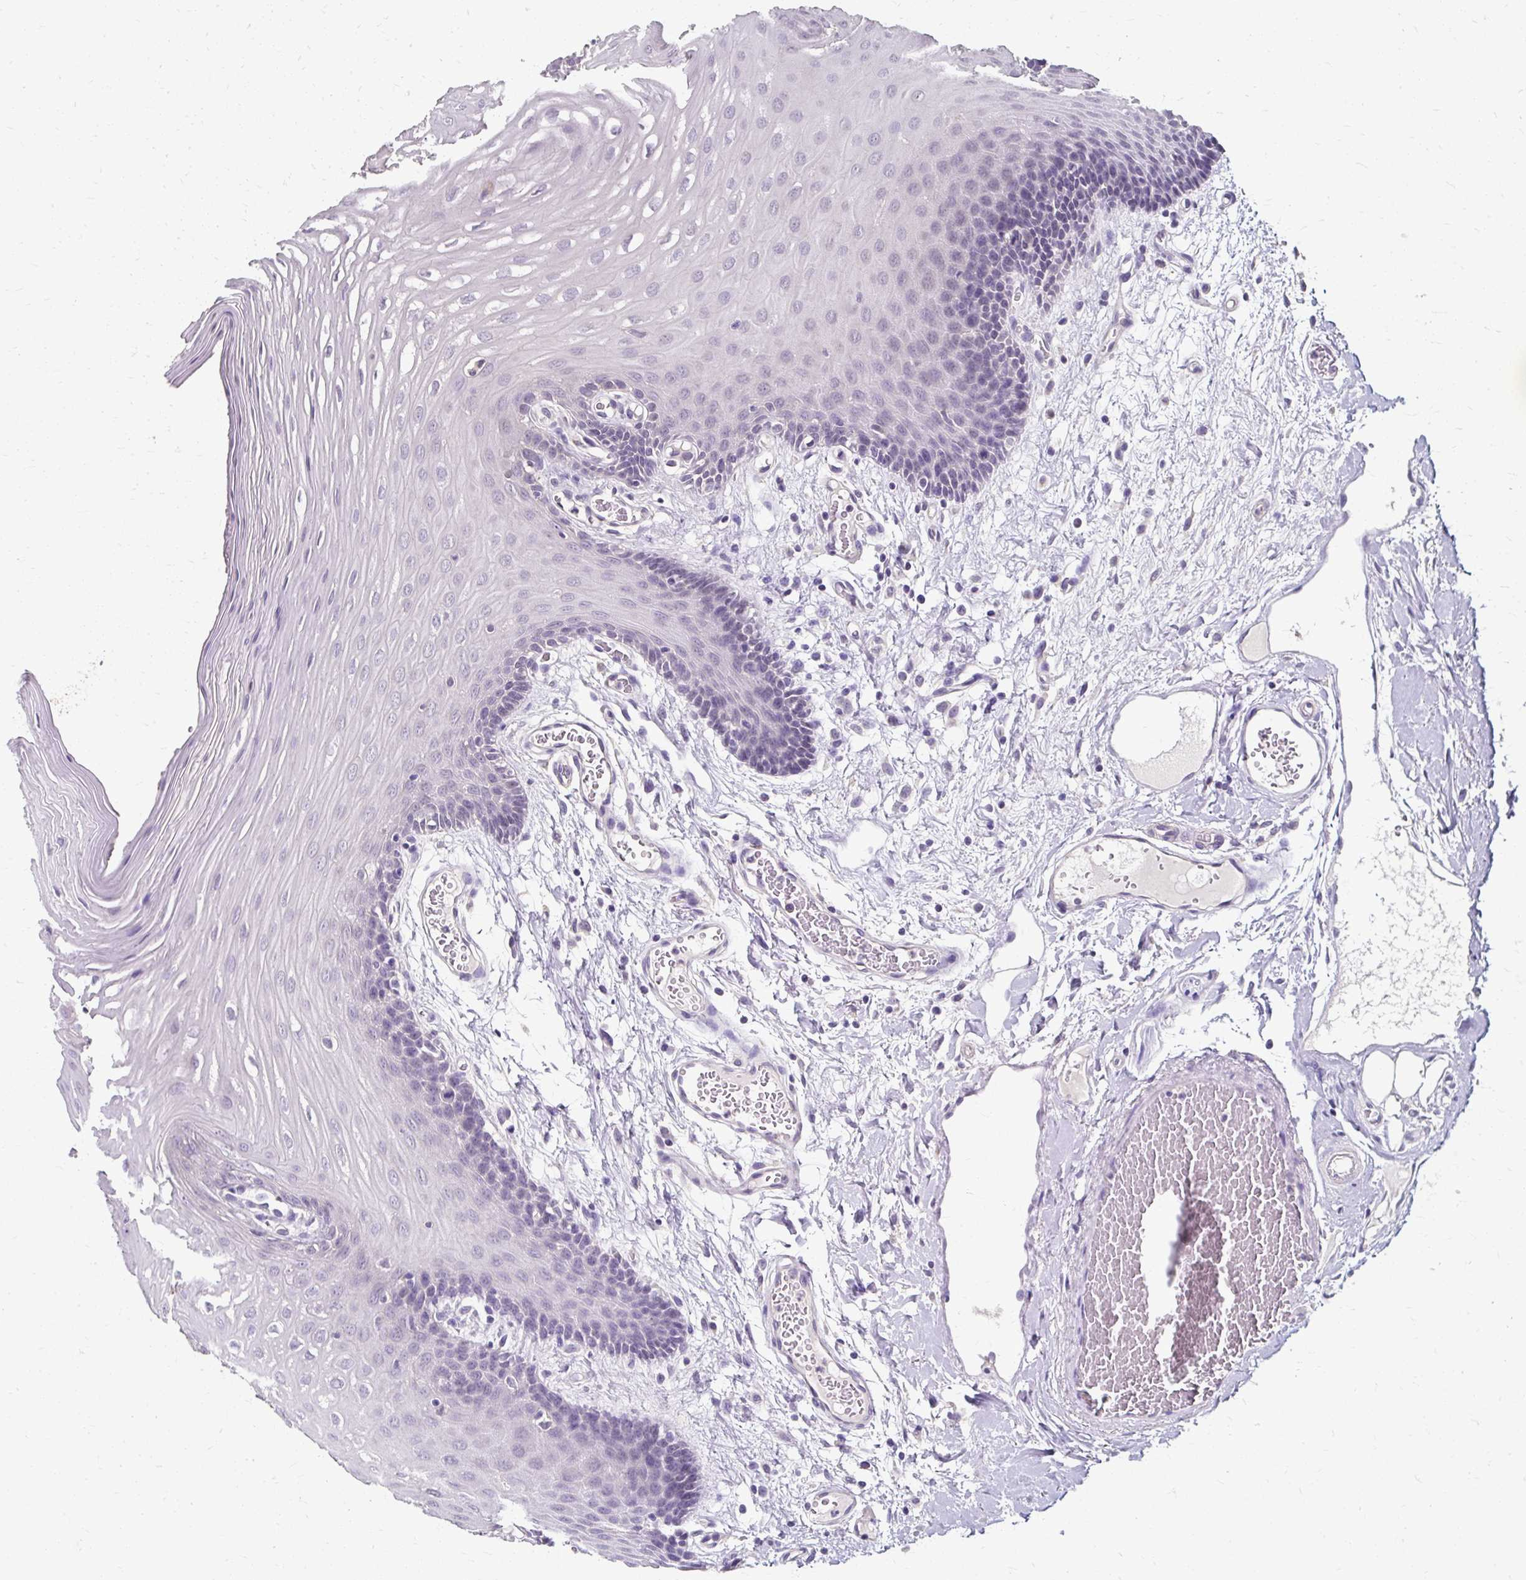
{"staining": {"intensity": "negative", "quantity": "none", "location": "none"}, "tissue": "oral mucosa", "cell_type": "Squamous epithelial cells", "image_type": "normal", "snomed": [{"axis": "morphology", "description": "Normal tissue, NOS"}, {"axis": "topography", "description": "Oral tissue"}, {"axis": "topography", "description": "Tounge, NOS"}], "caption": "Immunohistochemistry (IHC) micrograph of normal oral mucosa: human oral mucosa stained with DAB (3,3'-diaminobenzidine) shows no significant protein expression in squamous epithelial cells.", "gene": "KLHL24", "patient": {"sex": "female", "age": 60}}